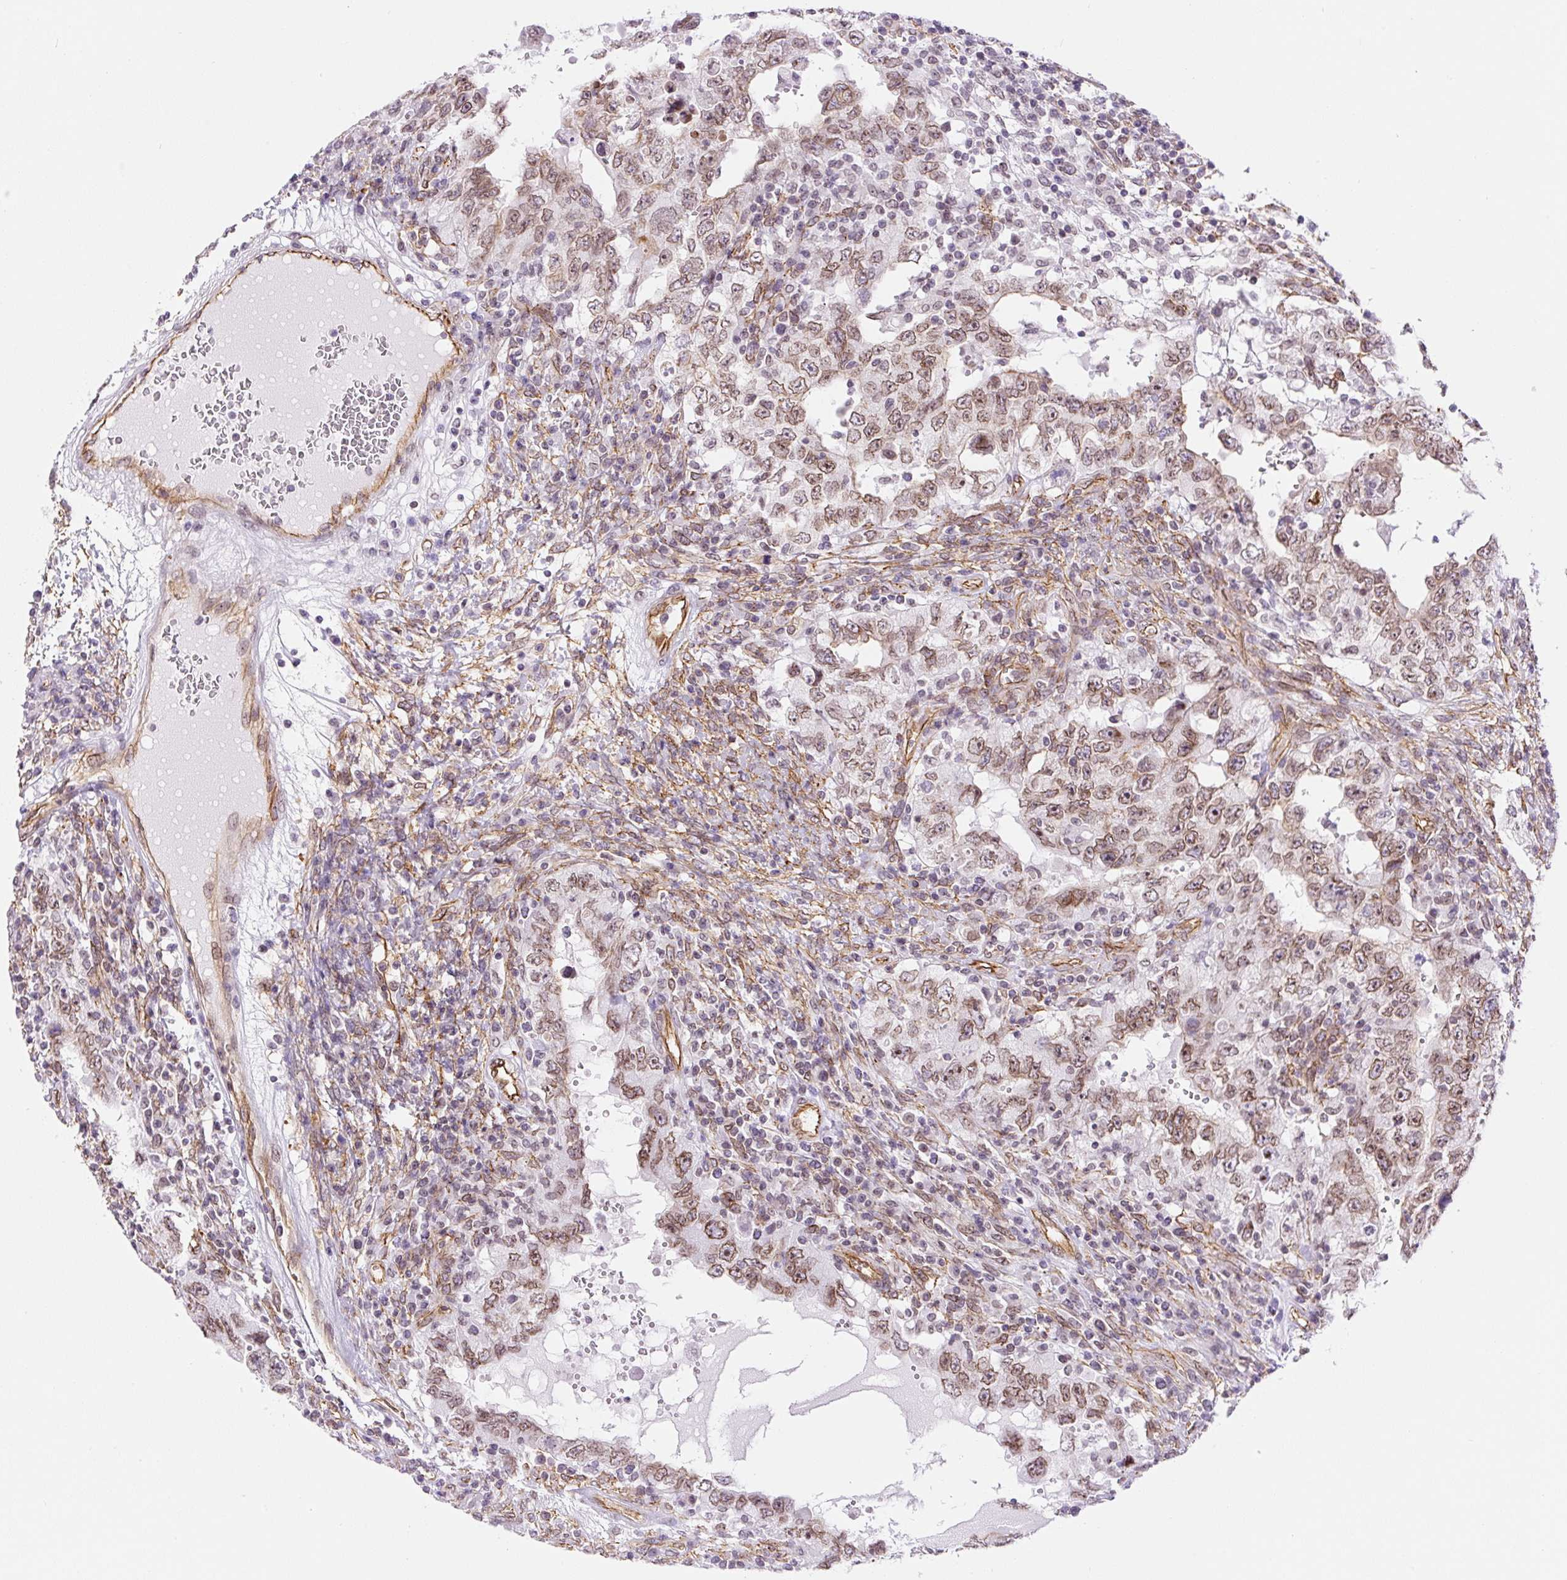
{"staining": {"intensity": "moderate", "quantity": ">75%", "location": "cytoplasmic/membranous,nuclear"}, "tissue": "testis cancer", "cell_type": "Tumor cells", "image_type": "cancer", "snomed": [{"axis": "morphology", "description": "Carcinoma, Embryonal, NOS"}, {"axis": "topography", "description": "Testis"}], "caption": "The micrograph exhibits a brown stain indicating the presence of a protein in the cytoplasmic/membranous and nuclear of tumor cells in testis cancer.", "gene": "MYO5C", "patient": {"sex": "male", "age": 26}}